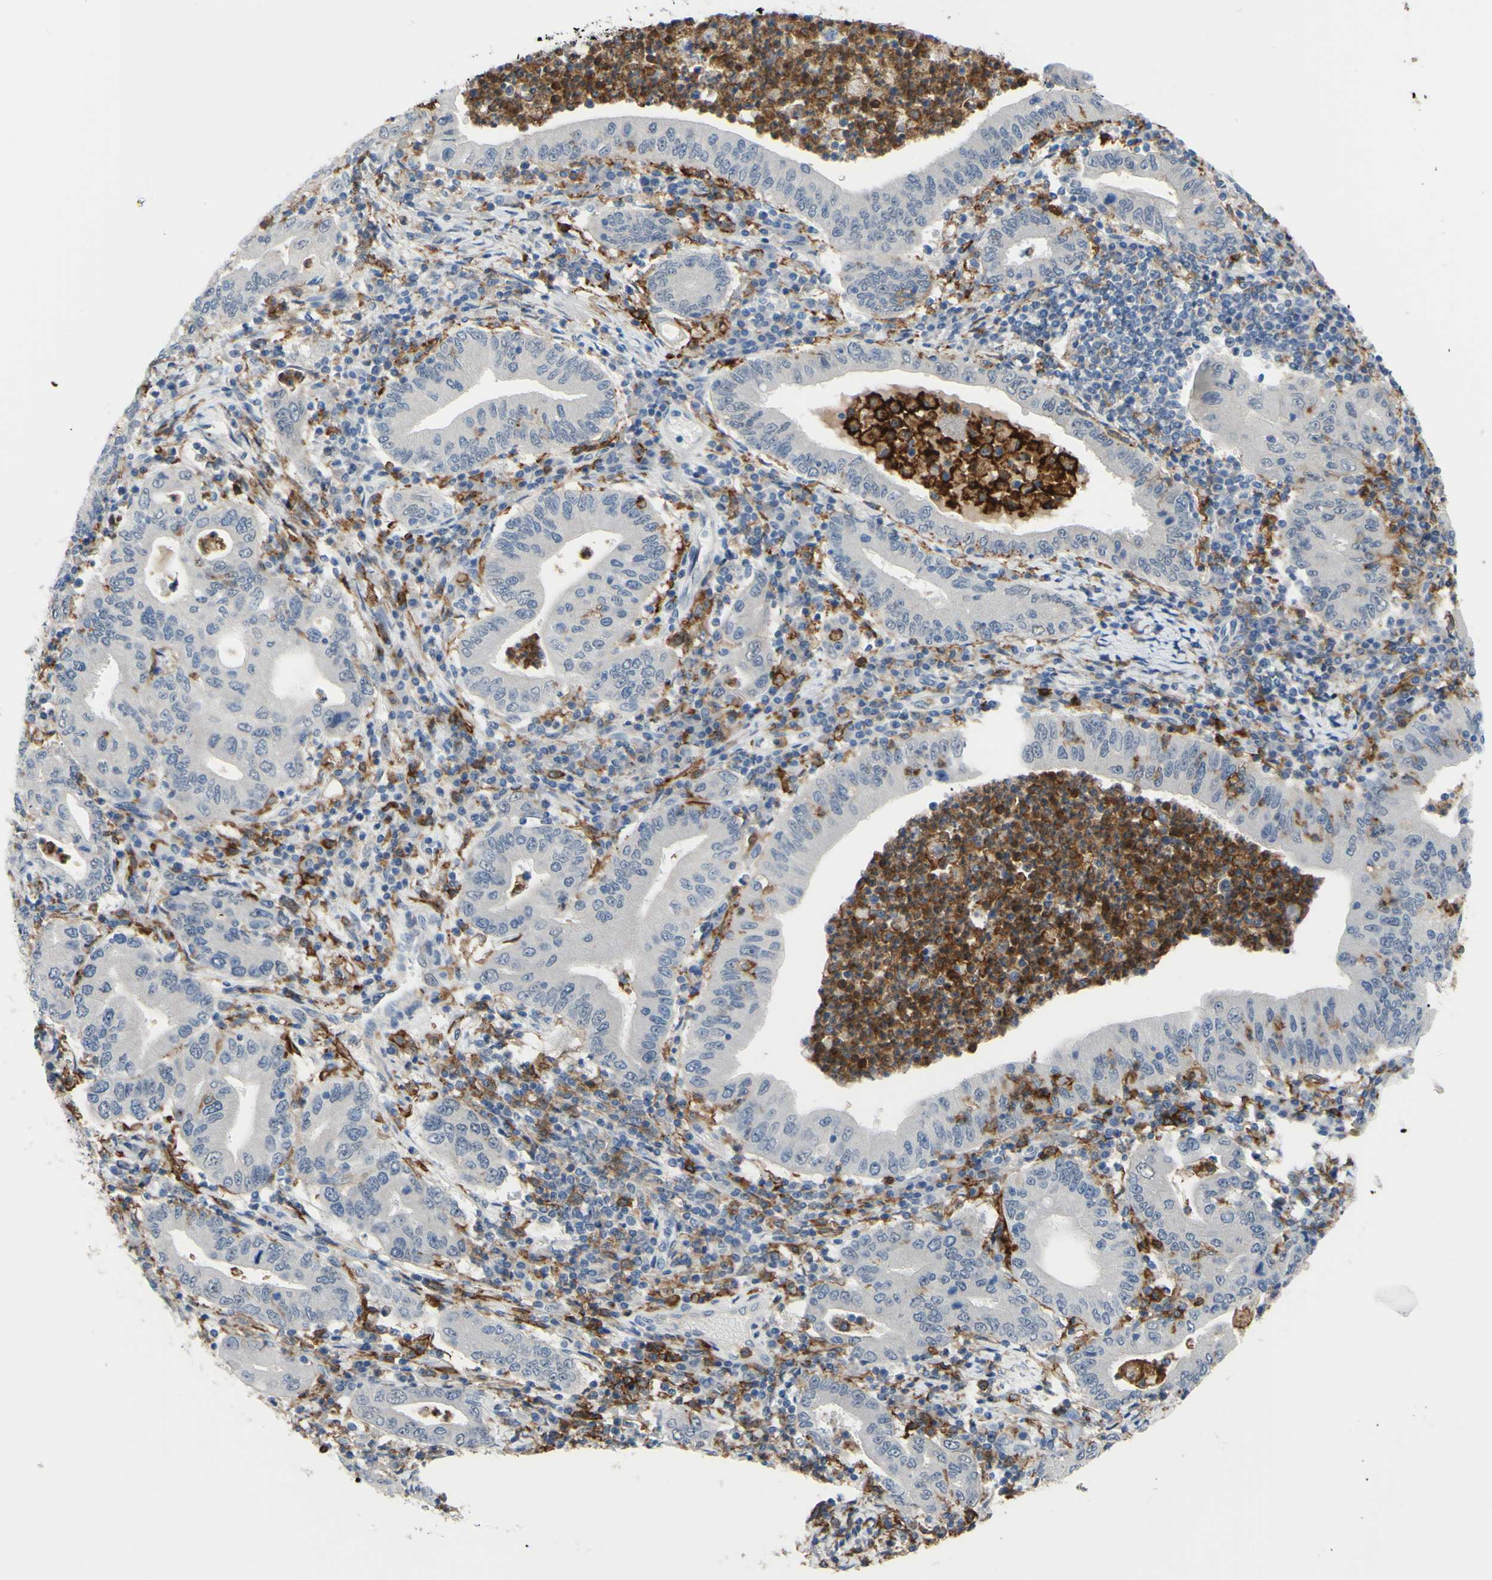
{"staining": {"intensity": "negative", "quantity": "none", "location": "none"}, "tissue": "stomach cancer", "cell_type": "Tumor cells", "image_type": "cancer", "snomed": [{"axis": "morphology", "description": "Normal tissue, NOS"}, {"axis": "morphology", "description": "Adenocarcinoma, NOS"}, {"axis": "topography", "description": "Esophagus"}, {"axis": "topography", "description": "Stomach, upper"}, {"axis": "topography", "description": "Peripheral nerve tissue"}], "caption": "This photomicrograph is of stomach adenocarcinoma stained with immunohistochemistry (IHC) to label a protein in brown with the nuclei are counter-stained blue. There is no positivity in tumor cells.", "gene": "FCGR2A", "patient": {"sex": "male", "age": 62}}